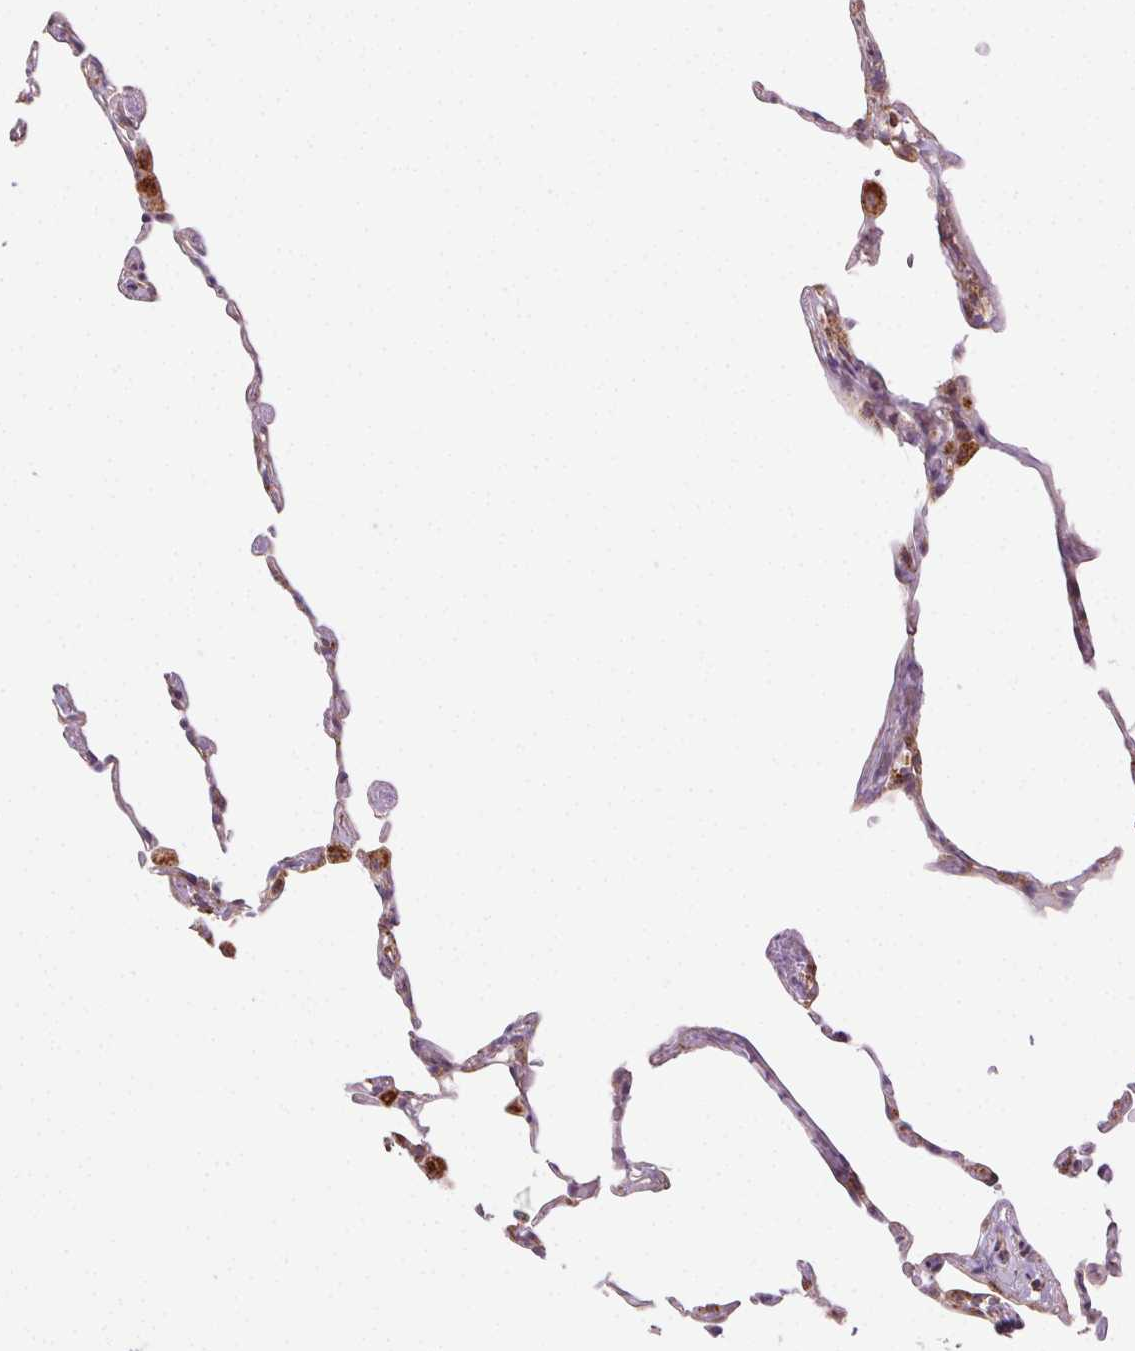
{"staining": {"intensity": "moderate", "quantity": ">75%", "location": "cytoplasmic/membranous"}, "tissue": "lung", "cell_type": "Alveolar cells", "image_type": "normal", "snomed": [{"axis": "morphology", "description": "Normal tissue, NOS"}, {"axis": "topography", "description": "Lung"}], "caption": "Protein positivity by IHC exhibits moderate cytoplasmic/membranous expression in about >75% of alveolar cells in unremarkable lung.", "gene": "CLPB", "patient": {"sex": "female", "age": 57}}